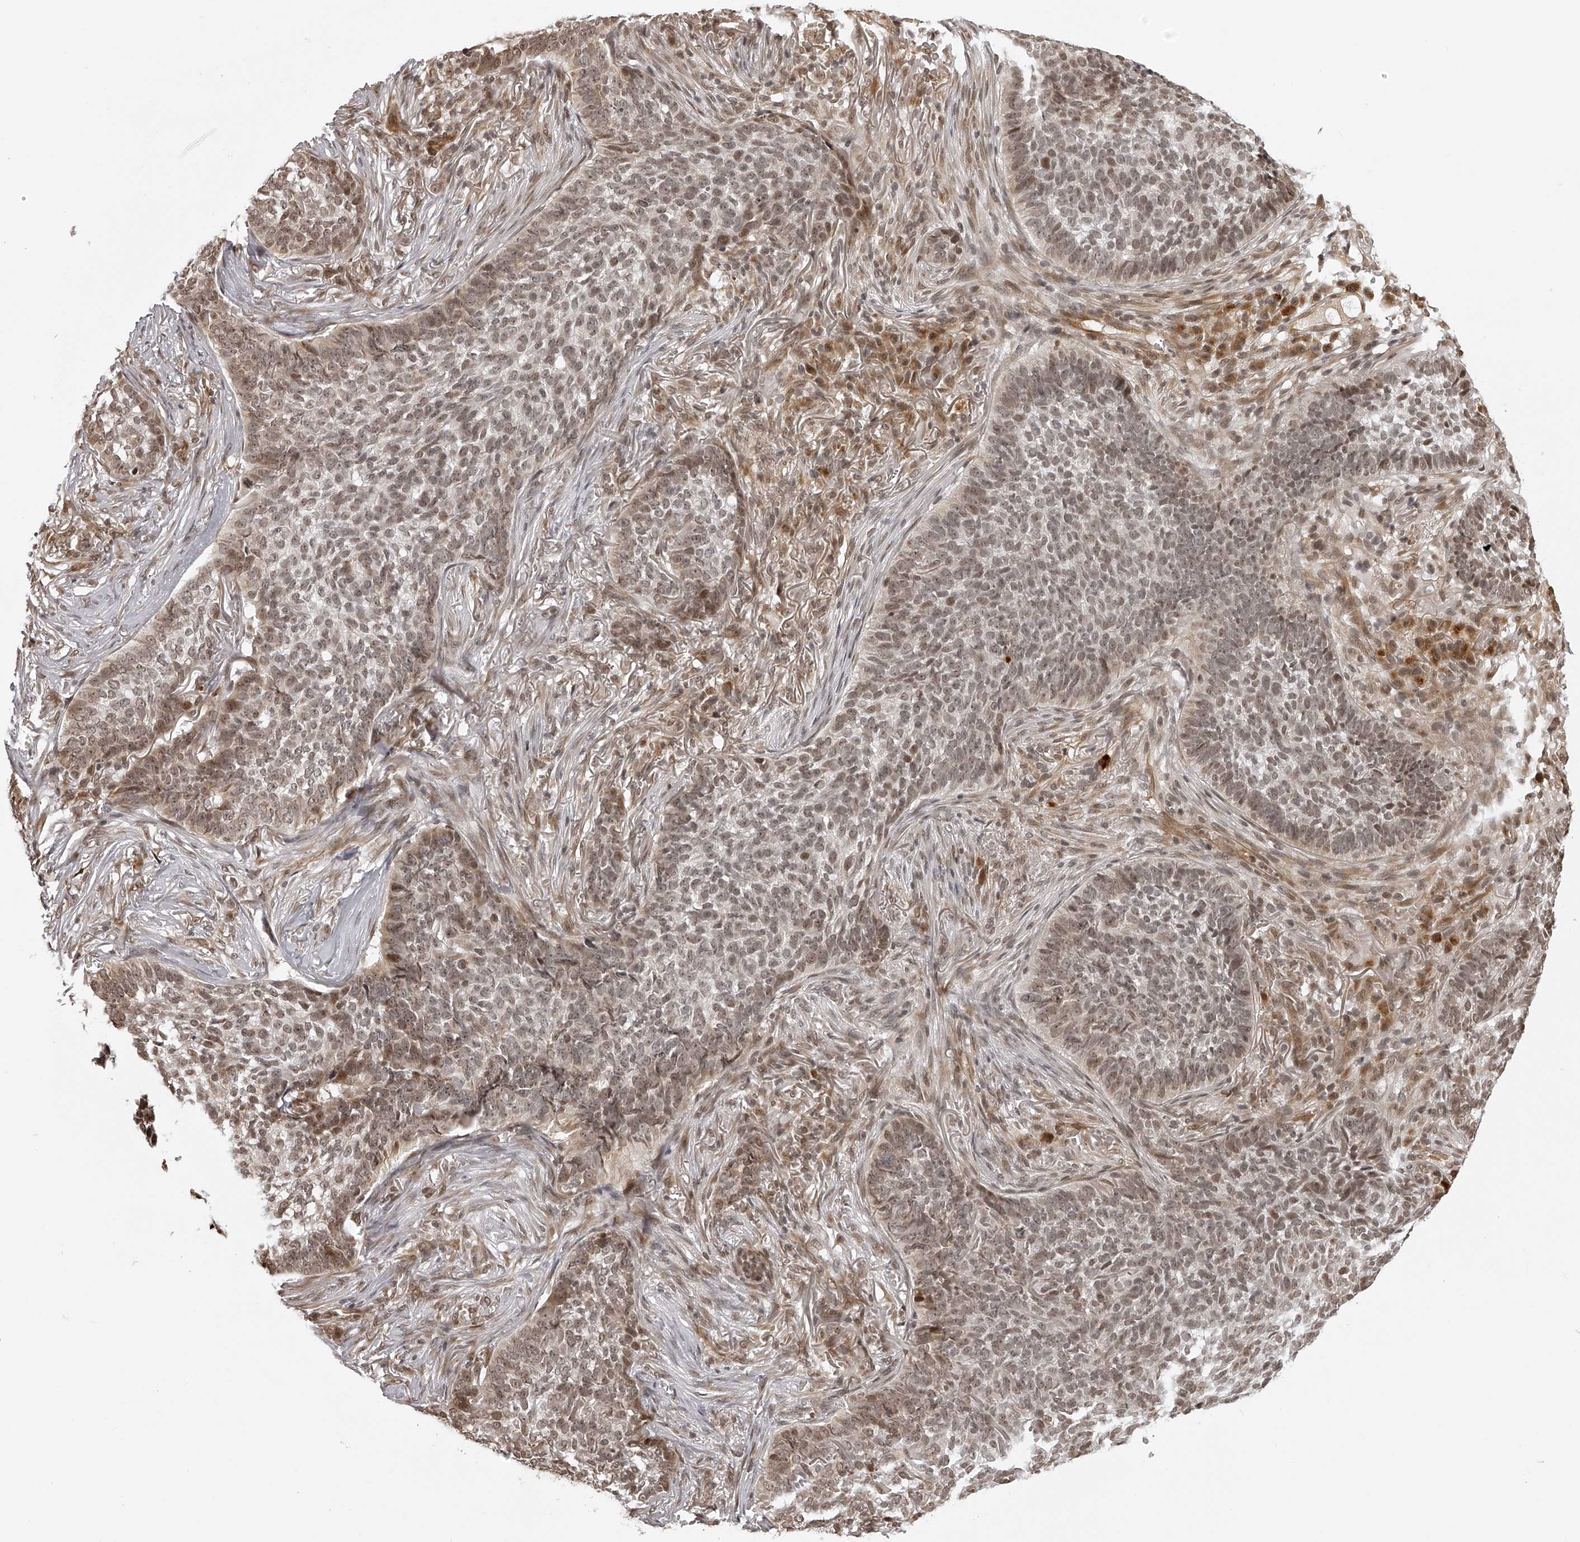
{"staining": {"intensity": "weak", "quantity": ">75%", "location": "cytoplasmic/membranous,nuclear"}, "tissue": "skin cancer", "cell_type": "Tumor cells", "image_type": "cancer", "snomed": [{"axis": "morphology", "description": "Basal cell carcinoma"}, {"axis": "topography", "description": "Skin"}], "caption": "An IHC micrograph of neoplastic tissue is shown. Protein staining in brown shows weak cytoplasmic/membranous and nuclear positivity in basal cell carcinoma (skin) within tumor cells. Nuclei are stained in blue.", "gene": "ODF2L", "patient": {"sex": "male", "age": 85}}